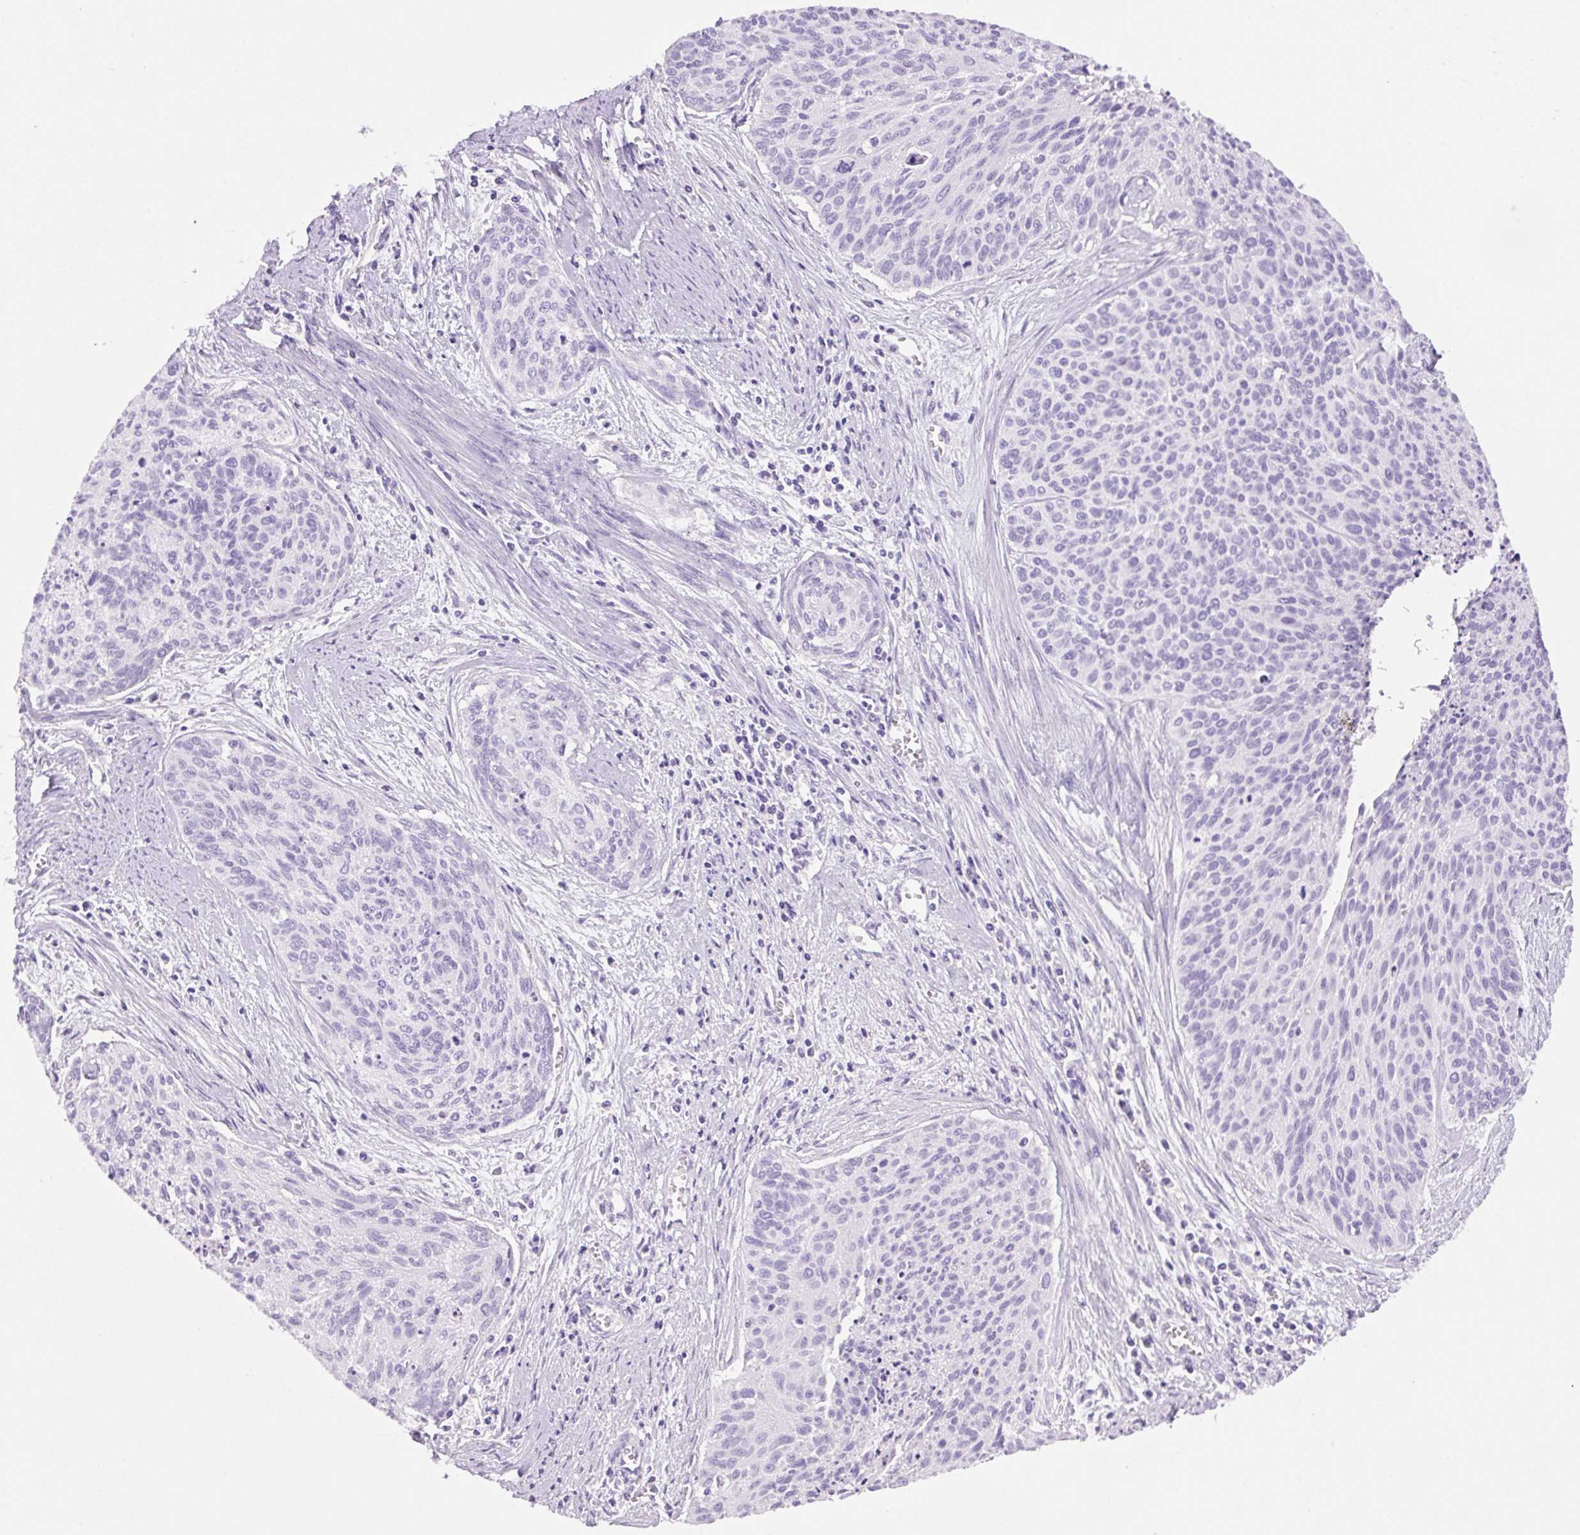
{"staining": {"intensity": "negative", "quantity": "none", "location": "none"}, "tissue": "cervical cancer", "cell_type": "Tumor cells", "image_type": "cancer", "snomed": [{"axis": "morphology", "description": "Squamous cell carcinoma, NOS"}, {"axis": "topography", "description": "Cervix"}], "caption": "Squamous cell carcinoma (cervical) stained for a protein using immunohistochemistry (IHC) reveals no staining tumor cells.", "gene": "PRRT1", "patient": {"sex": "female", "age": 55}}